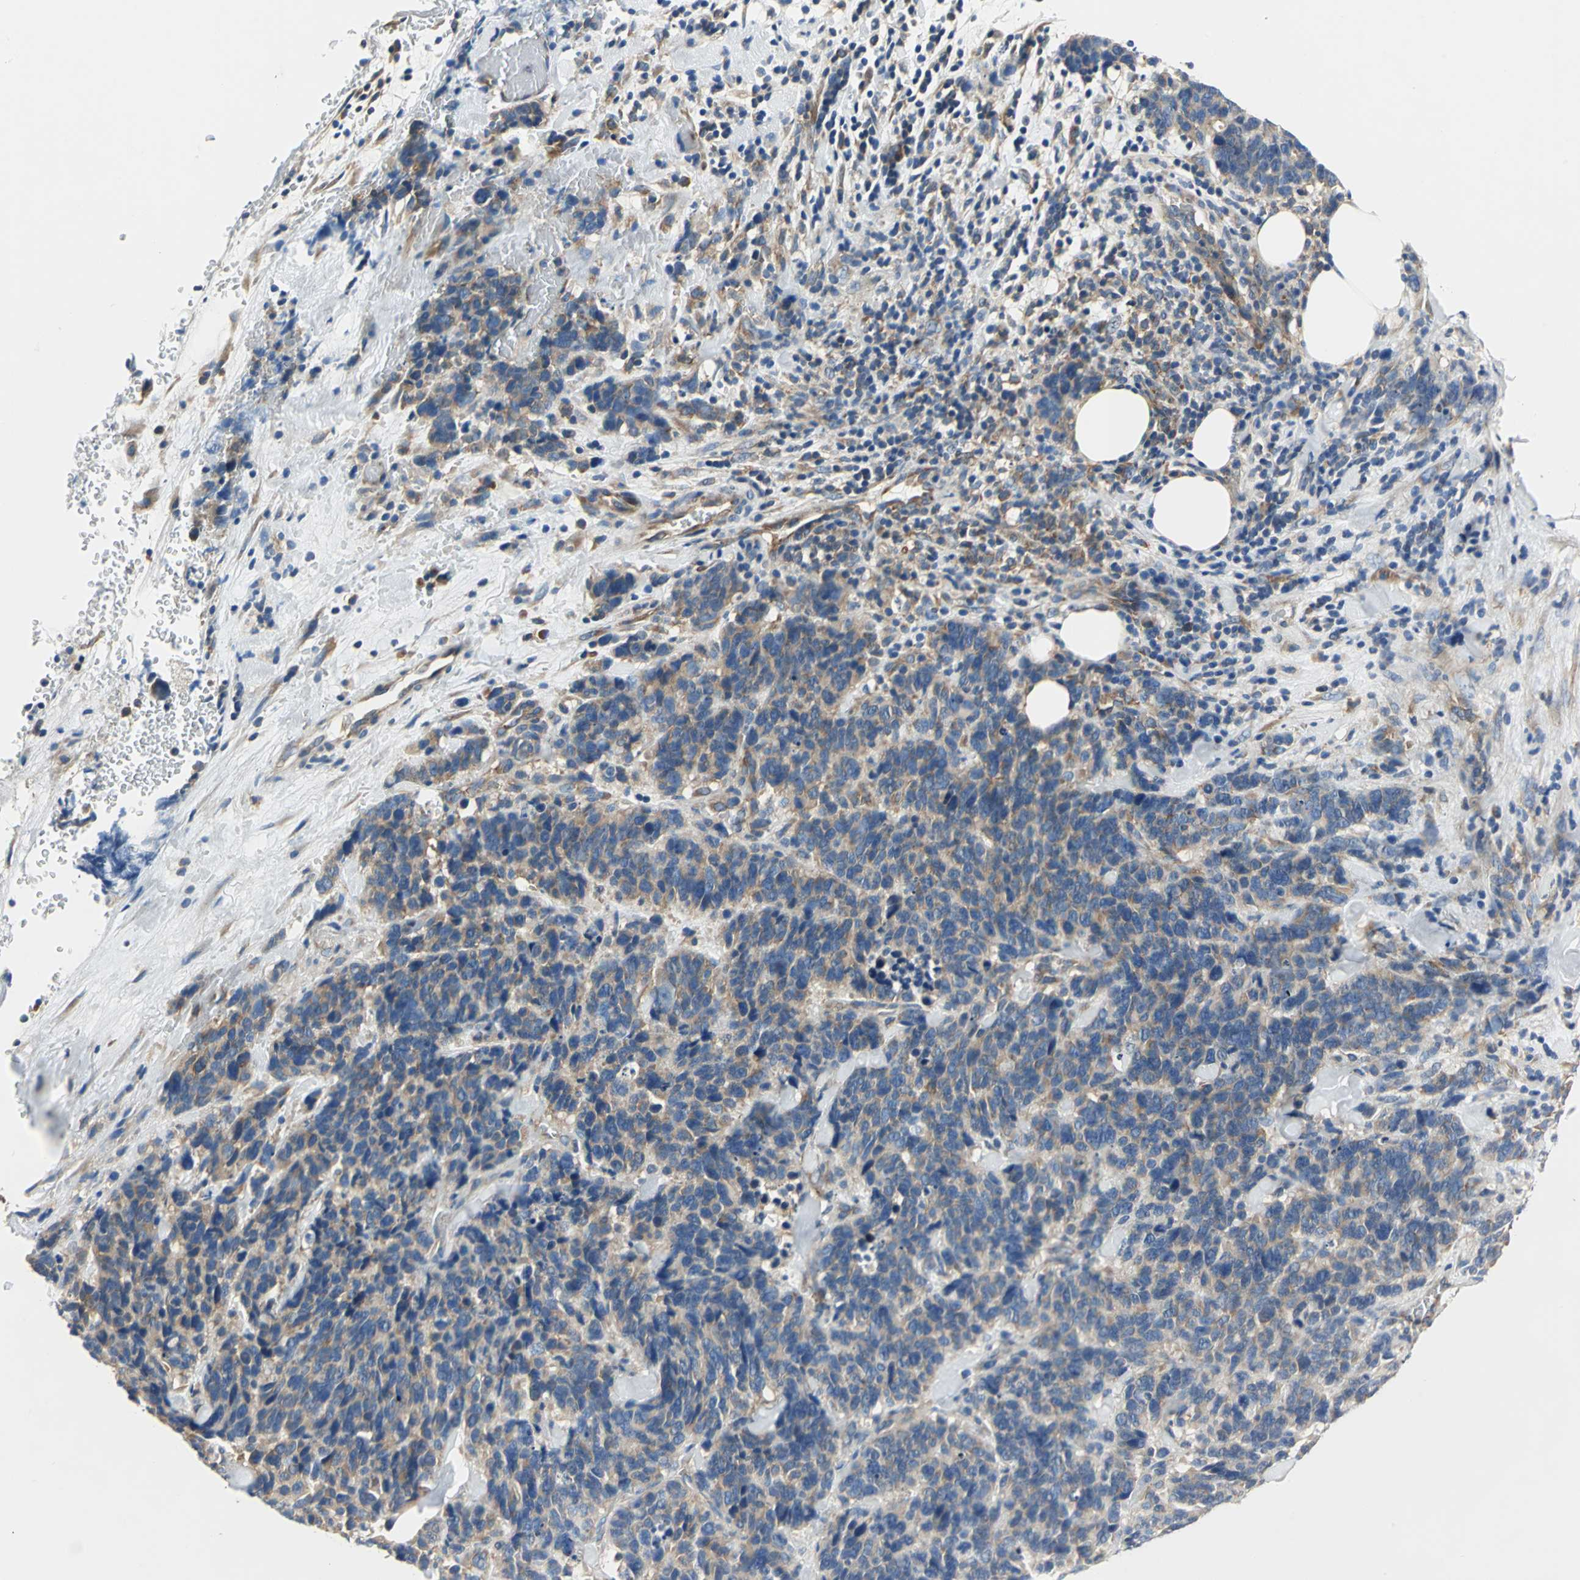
{"staining": {"intensity": "moderate", "quantity": ">75%", "location": "cytoplasmic/membranous"}, "tissue": "lung cancer", "cell_type": "Tumor cells", "image_type": "cancer", "snomed": [{"axis": "morphology", "description": "Neoplasm, malignant, NOS"}, {"axis": "topography", "description": "Lung"}], "caption": "Lung neoplasm (malignant) stained with DAB (3,3'-diaminobenzidine) IHC reveals medium levels of moderate cytoplasmic/membranous staining in about >75% of tumor cells.", "gene": "TRIM25", "patient": {"sex": "female", "age": 58}}